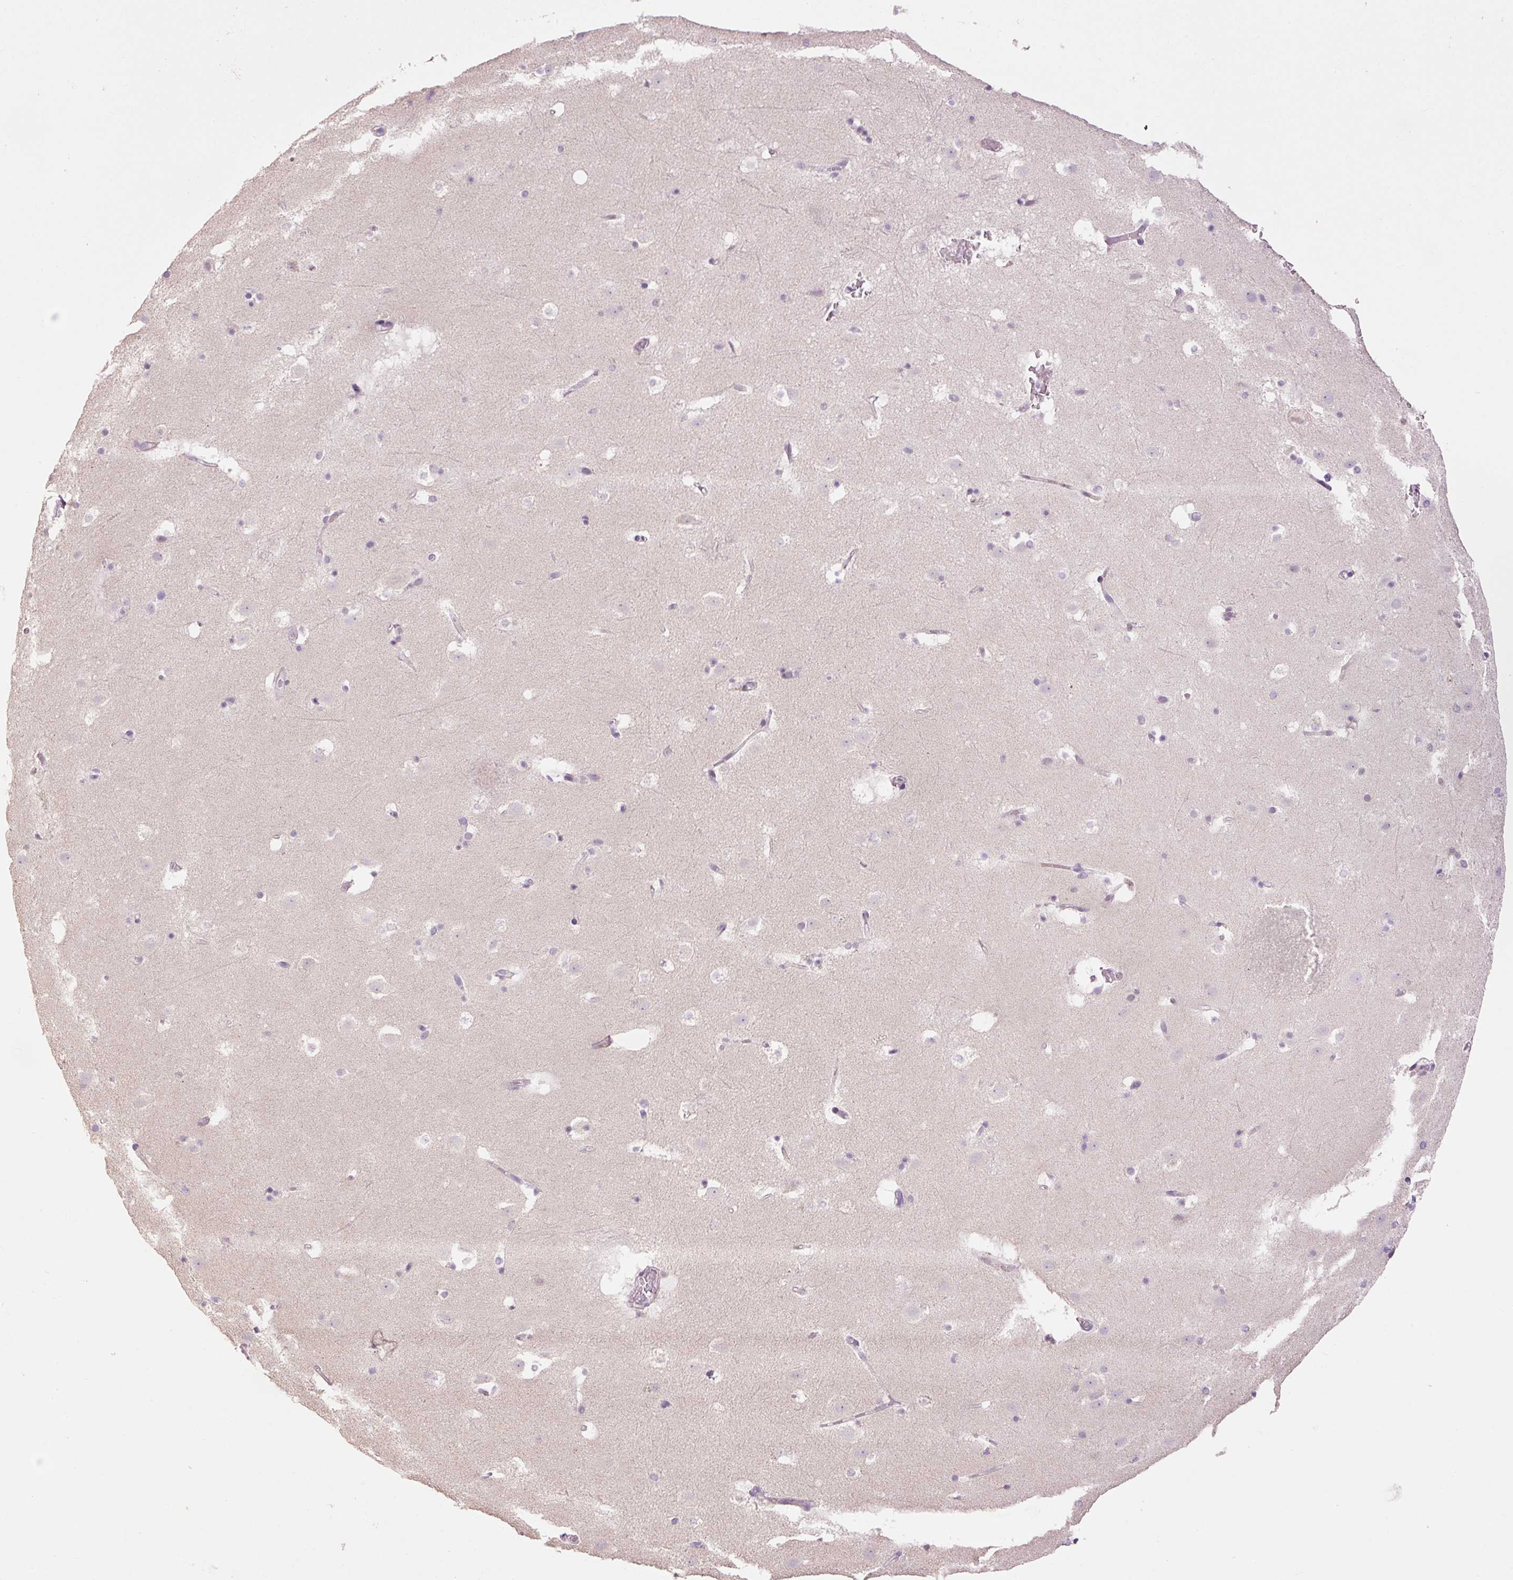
{"staining": {"intensity": "negative", "quantity": "none", "location": "none"}, "tissue": "caudate", "cell_type": "Glial cells", "image_type": "normal", "snomed": [{"axis": "morphology", "description": "Normal tissue, NOS"}, {"axis": "topography", "description": "Lateral ventricle wall"}], "caption": "The histopathology image demonstrates no significant staining in glial cells of caudate.", "gene": "HAX1", "patient": {"sex": "male", "age": 37}}